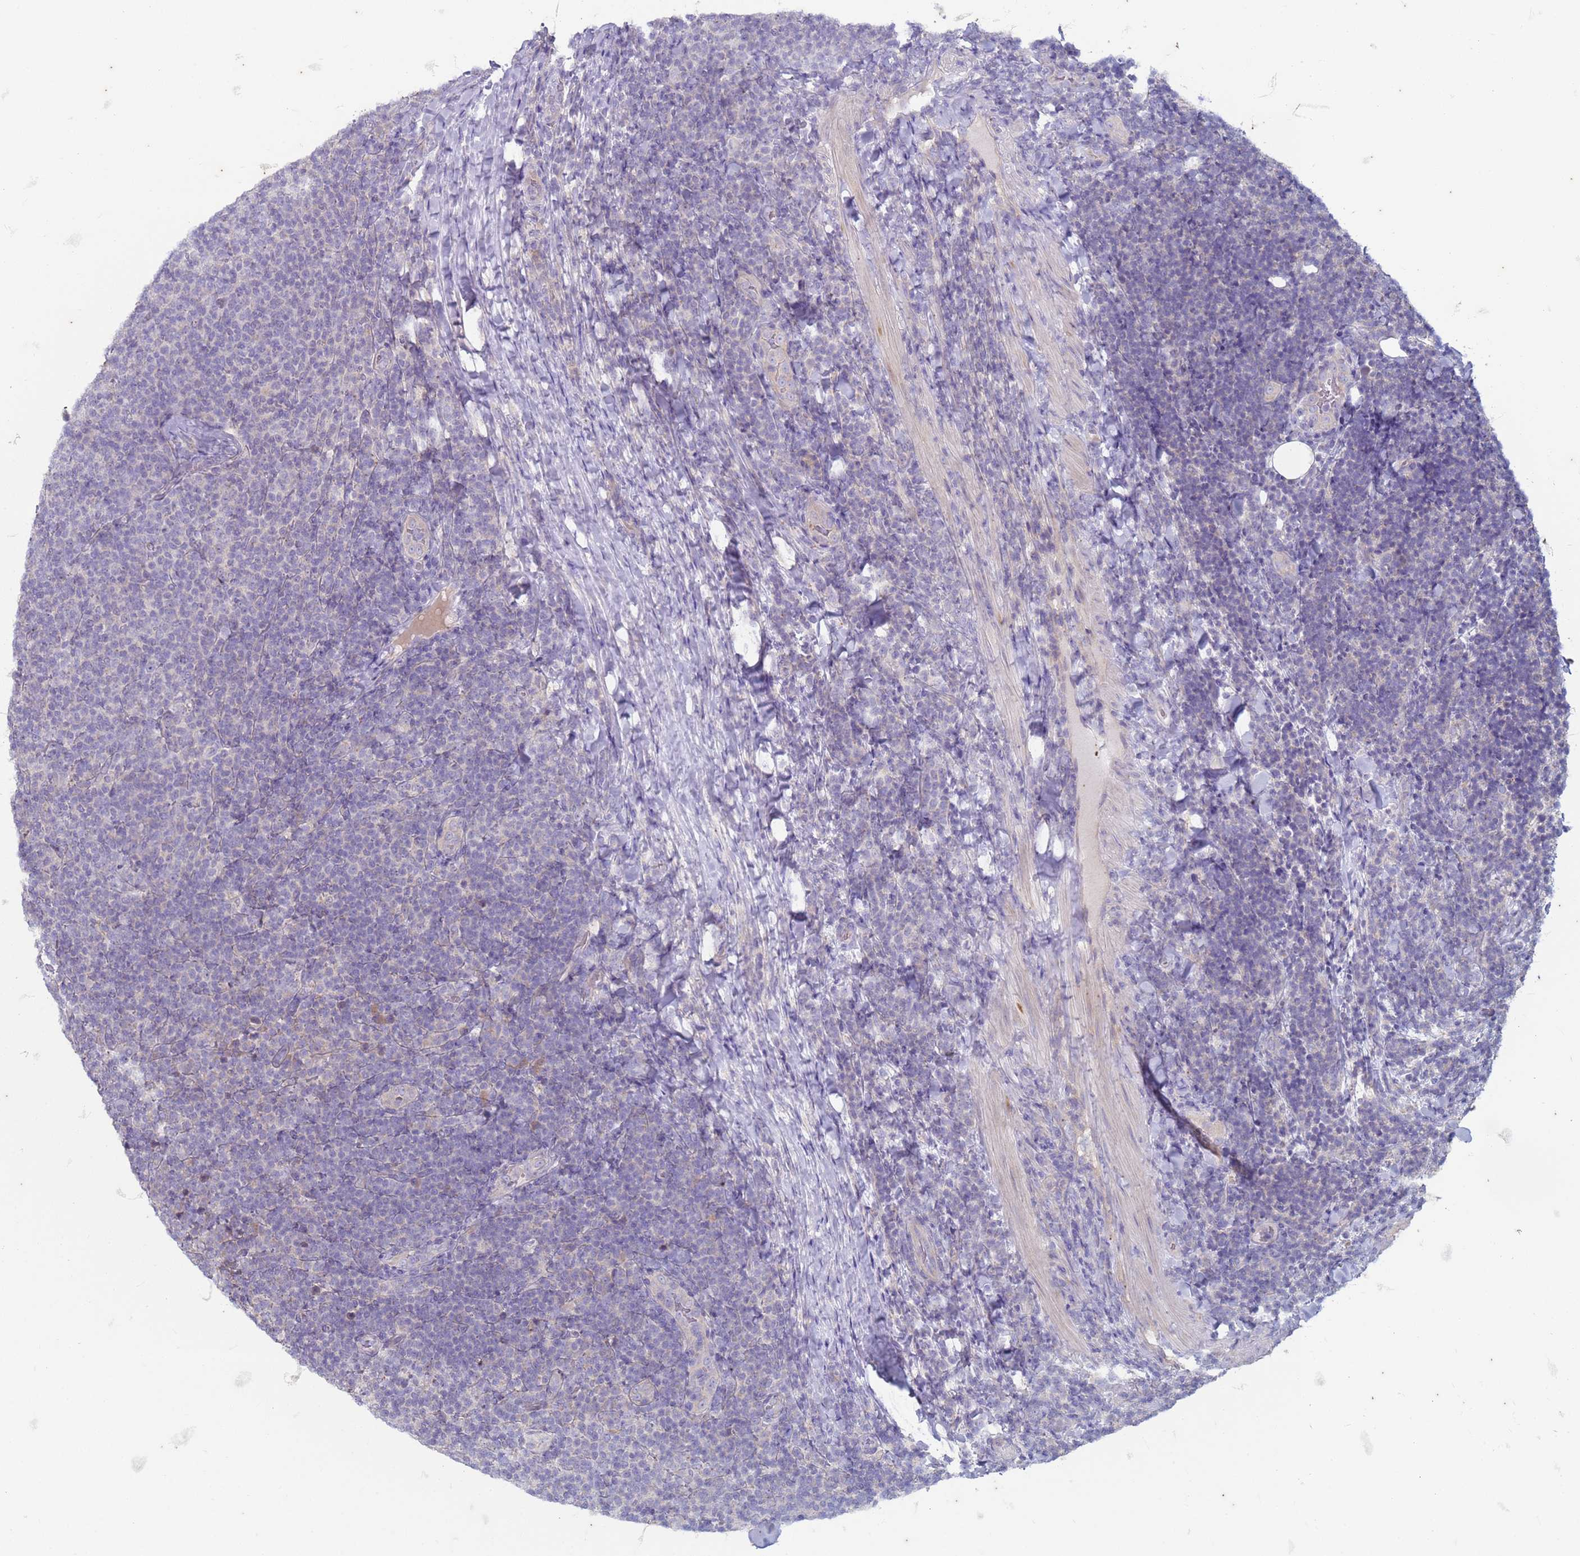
{"staining": {"intensity": "negative", "quantity": "none", "location": "none"}, "tissue": "lymphoma", "cell_type": "Tumor cells", "image_type": "cancer", "snomed": [{"axis": "morphology", "description": "Malignant lymphoma, non-Hodgkin's type, Low grade"}, {"axis": "topography", "description": "Lymph node"}], "caption": "Human lymphoma stained for a protein using immunohistochemistry (IHC) exhibits no expression in tumor cells.", "gene": "SUCO", "patient": {"sex": "male", "age": 66}}